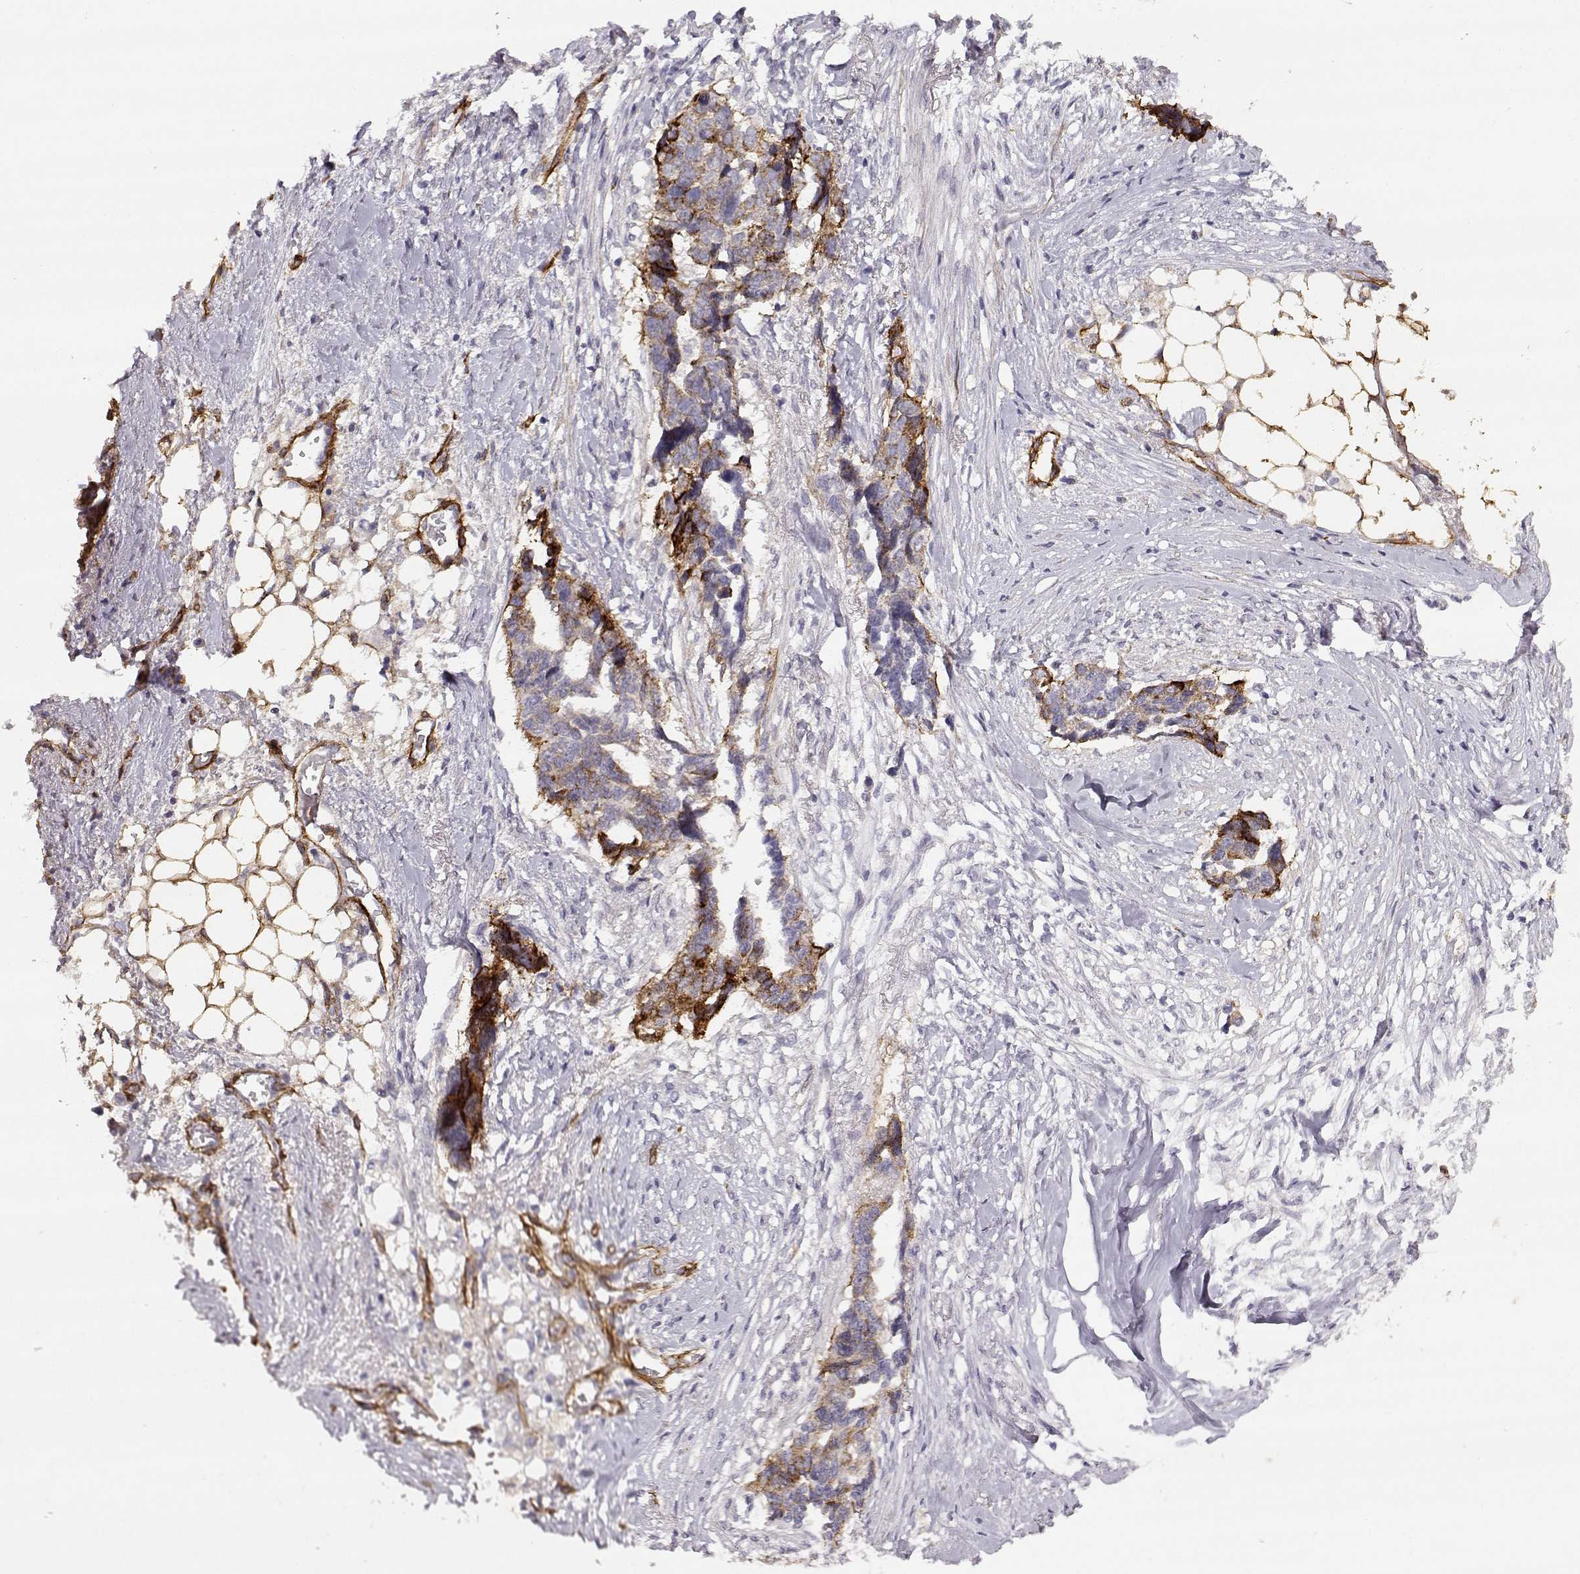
{"staining": {"intensity": "negative", "quantity": "none", "location": "none"}, "tissue": "ovarian cancer", "cell_type": "Tumor cells", "image_type": "cancer", "snomed": [{"axis": "morphology", "description": "Cystadenocarcinoma, serous, NOS"}, {"axis": "topography", "description": "Ovary"}], "caption": "Histopathology image shows no significant protein positivity in tumor cells of ovarian cancer.", "gene": "LAMC1", "patient": {"sex": "female", "age": 69}}